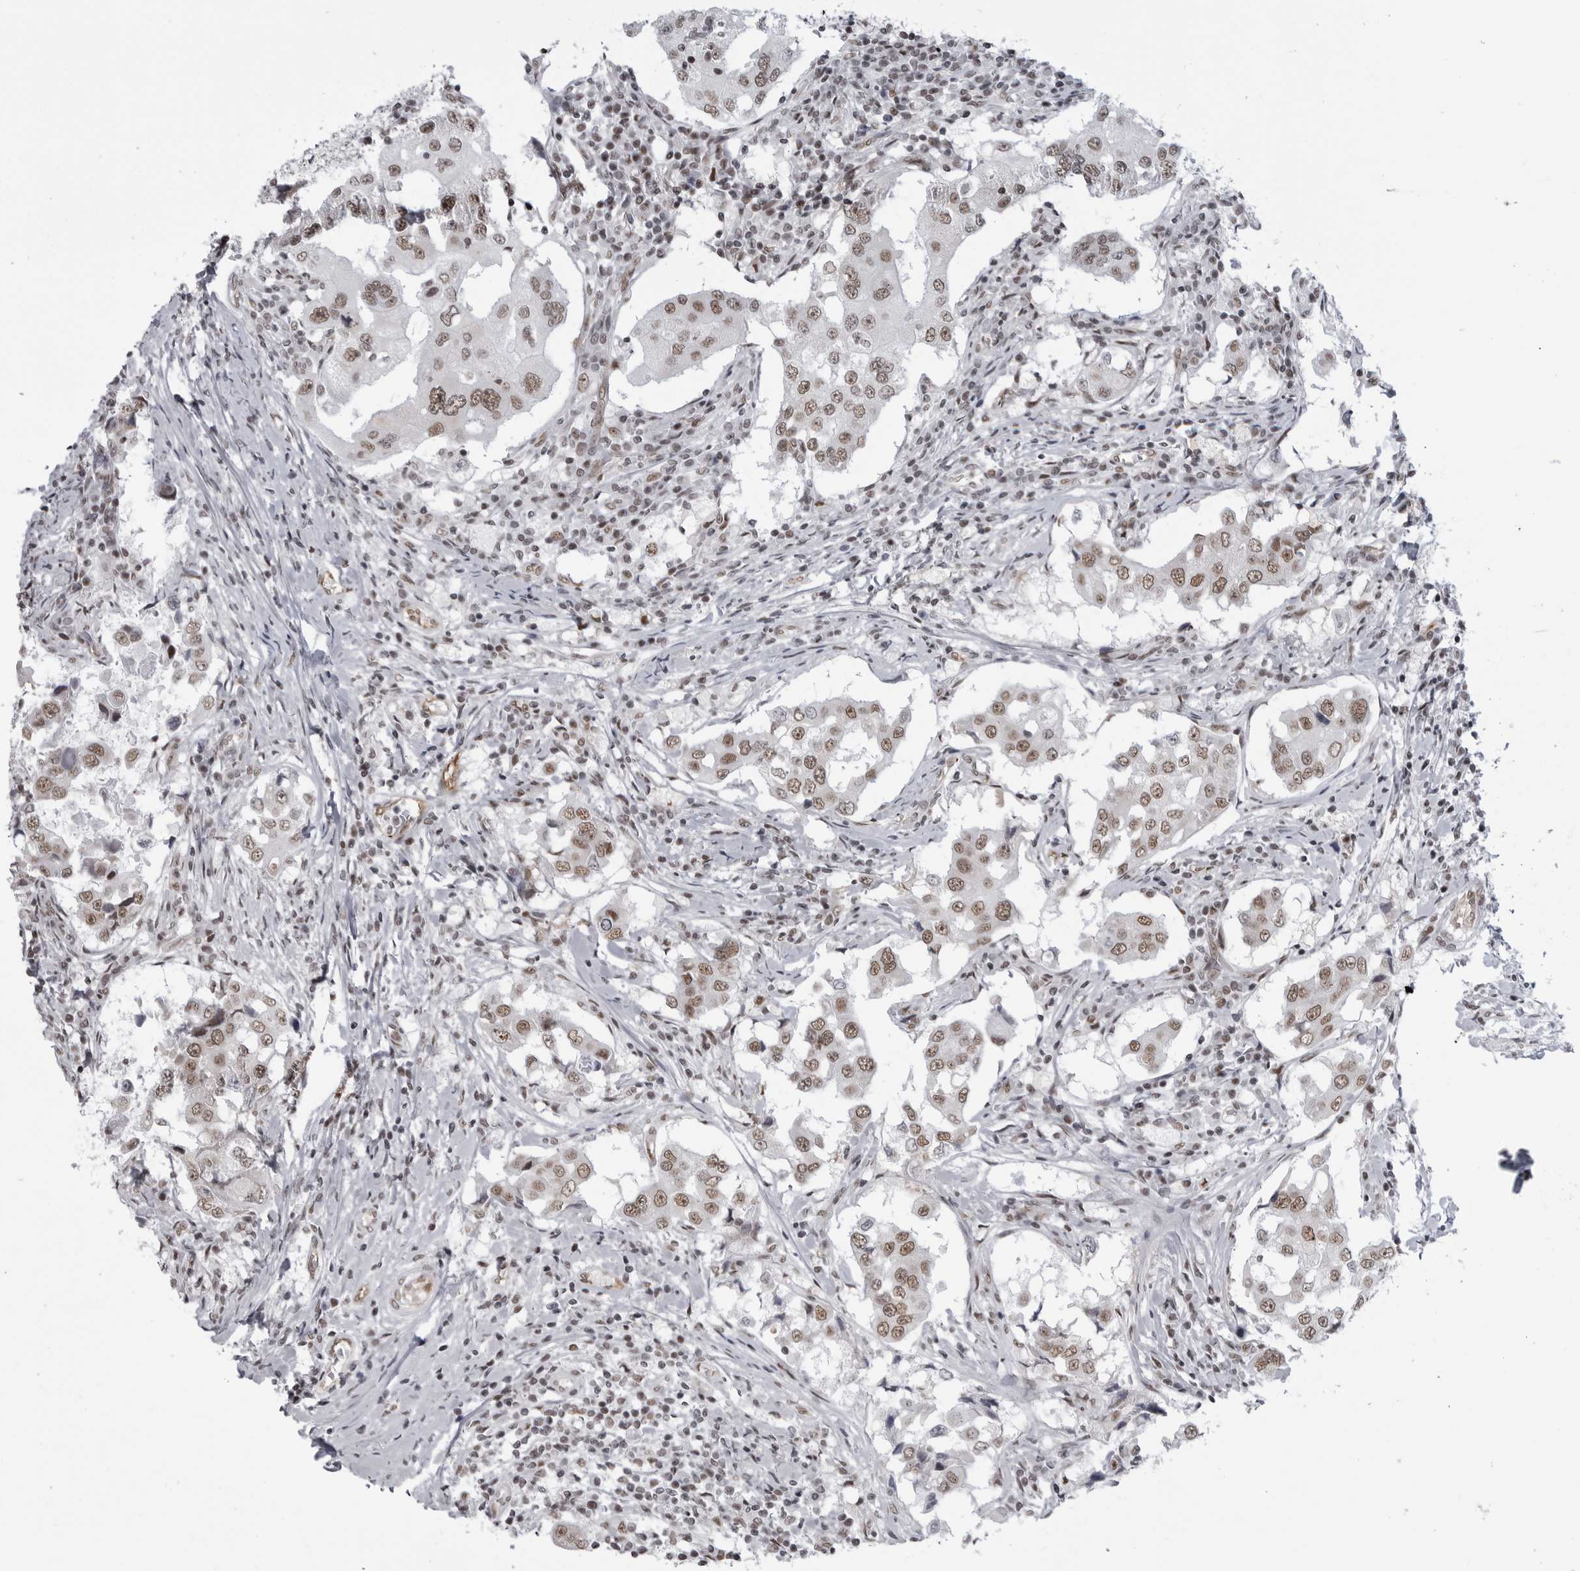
{"staining": {"intensity": "moderate", "quantity": ">75%", "location": "nuclear"}, "tissue": "breast cancer", "cell_type": "Tumor cells", "image_type": "cancer", "snomed": [{"axis": "morphology", "description": "Duct carcinoma"}, {"axis": "topography", "description": "Breast"}], "caption": "High-power microscopy captured an IHC photomicrograph of breast cancer (intraductal carcinoma), revealing moderate nuclear staining in about >75% of tumor cells. (brown staining indicates protein expression, while blue staining denotes nuclei).", "gene": "RNF26", "patient": {"sex": "female", "age": 27}}